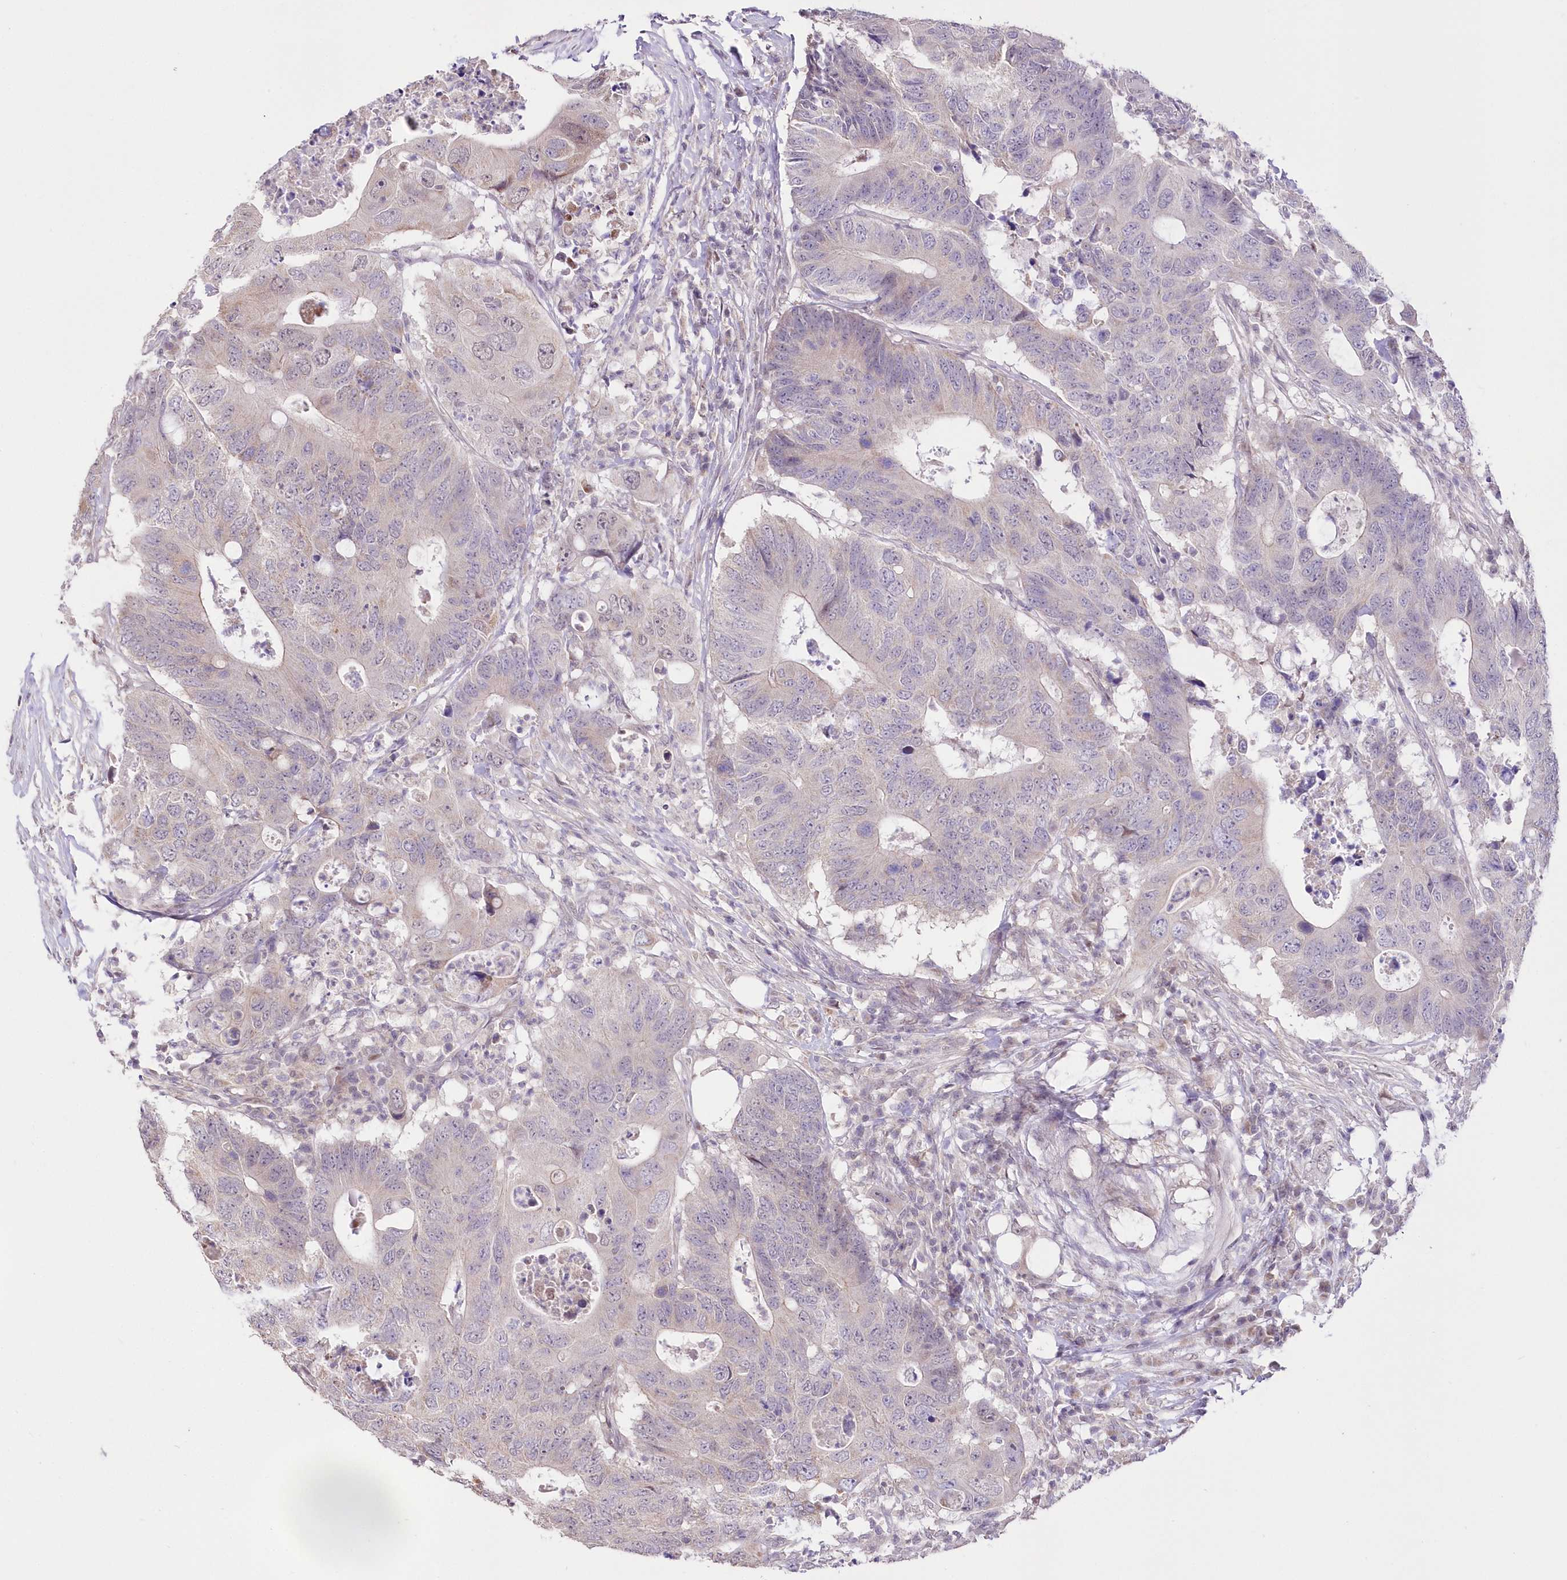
{"staining": {"intensity": "negative", "quantity": "none", "location": "none"}, "tissue": "colorectal cancer", "cell_type": "Tumor cells", "image_type": "cancer", "snomed": [{"axis": "morphology", "description": "Adenocarcinoma, NOS"}, {"axis": "topography", "description": "Colon"}], "caption": "The micrograph shows no significant staining in tumor cells of colorectal adenocarcinoma.", "gene": "FAM241B", "patient": {"sex": "male", "age": 71}}